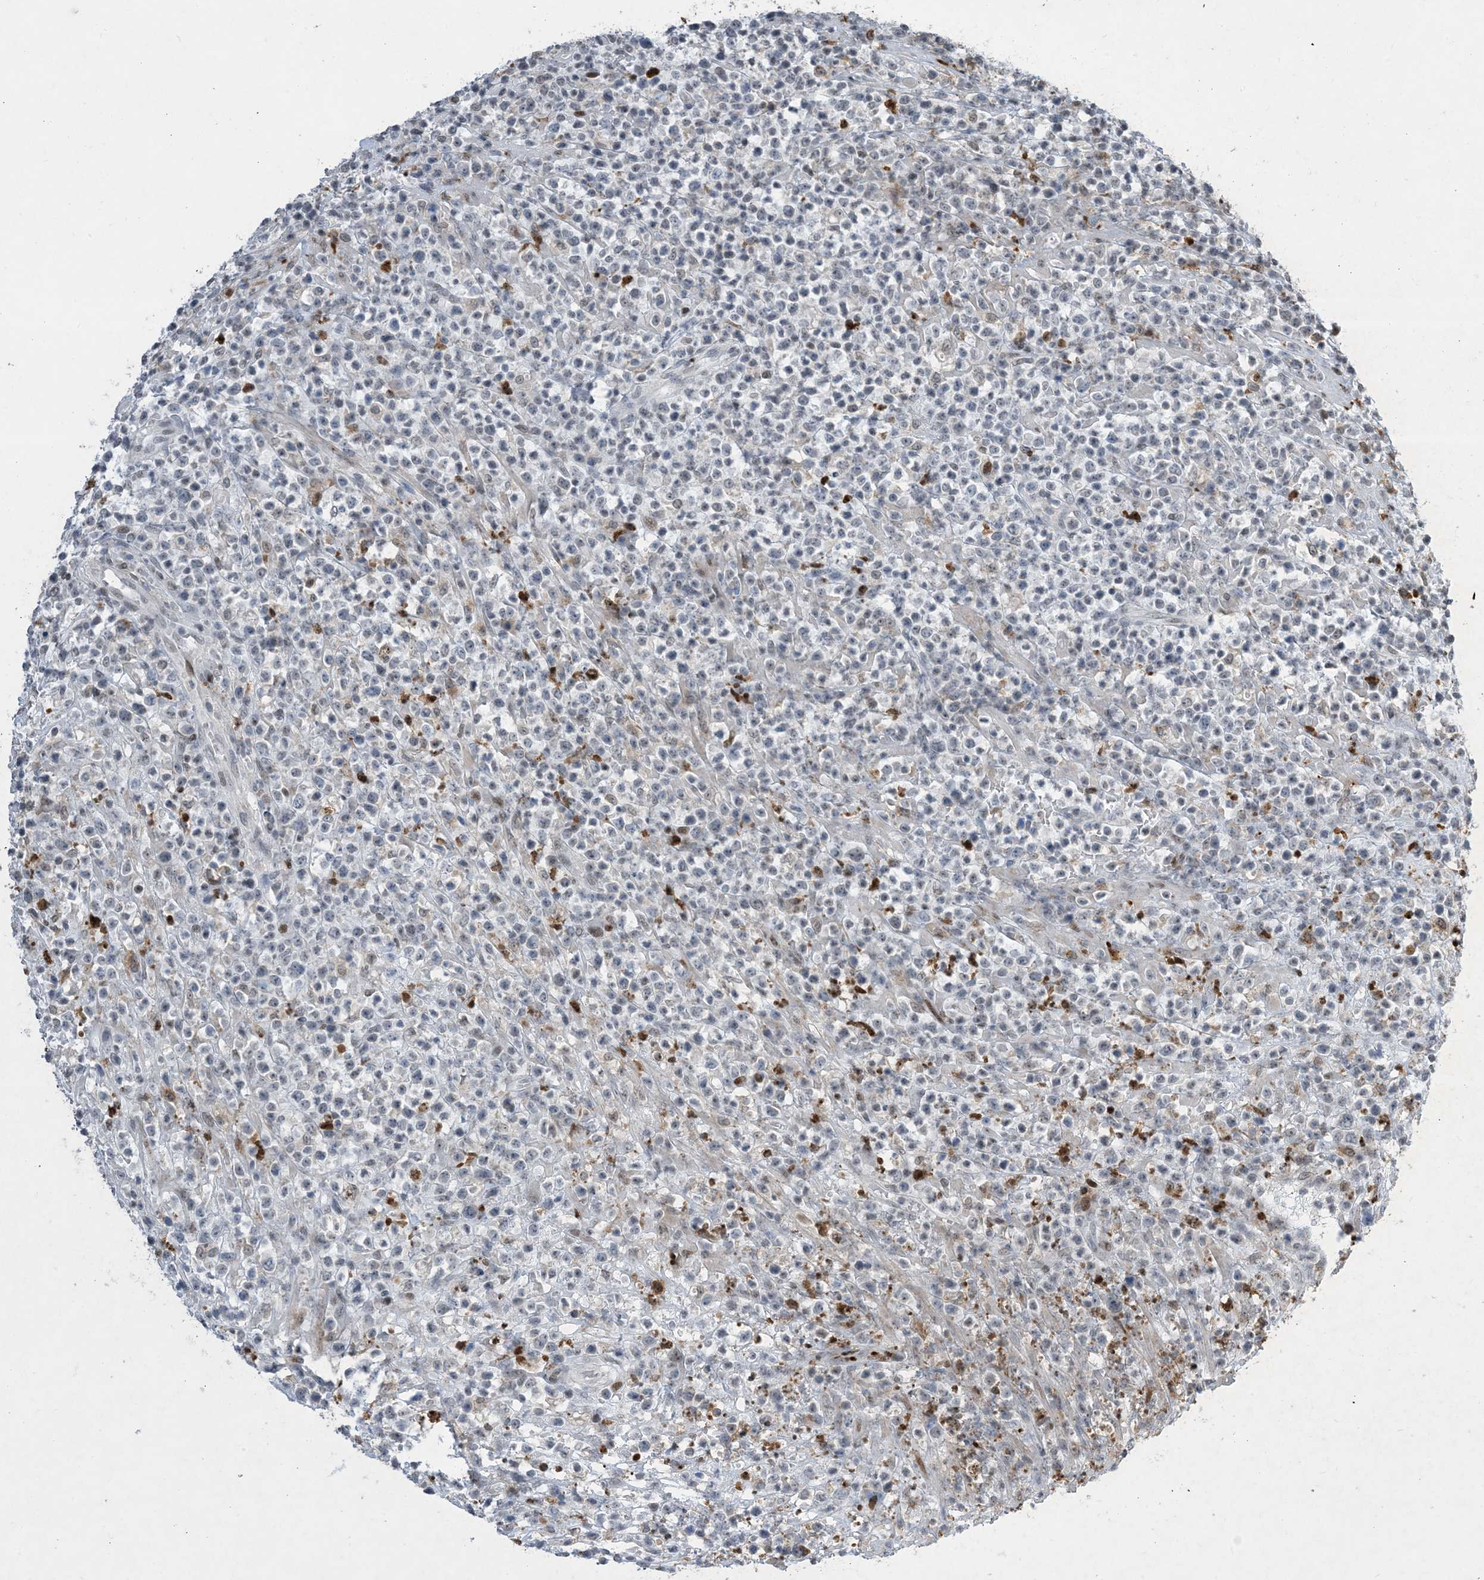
{"staining": {"intensity": "negative", "quantity": "none", "location": "none"}, "tissue": "lymphoma", "cell_type": "Tumor cells", "image_type": "cancer", "snomed": [{"axis": "morphology", "description": "Malignant lymphoma, non-Hodgkin's type, High grade"}, {"axis": "topography", "description": "Colon"}], "caption": "This is an IHC image of lymphoma. There is no staining in tumor cells.", "gene": "SLC25A53", "patient": {"sex": "female", "age": 53}}